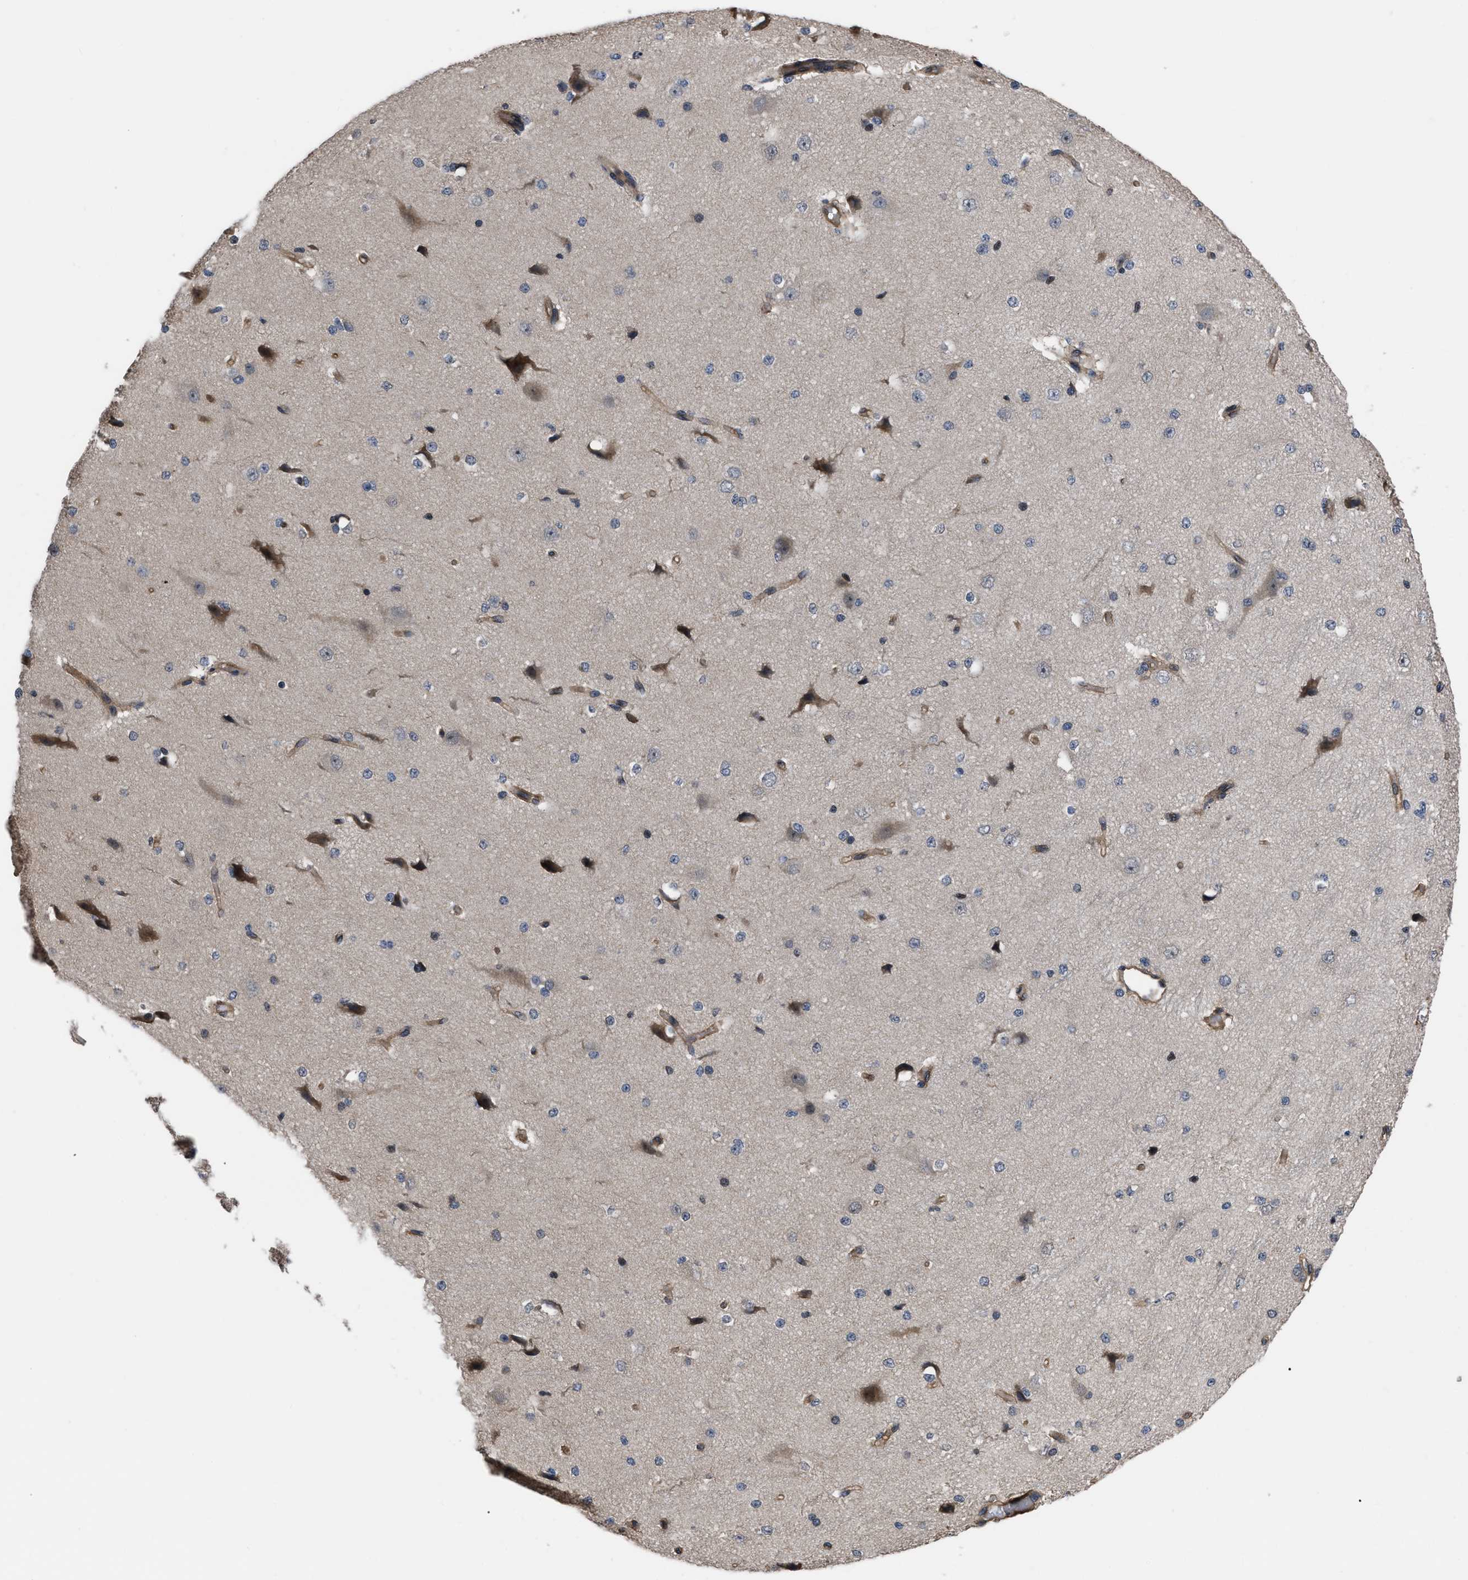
{"staining": {"intensity": "moderate", "quantity": "25%-75%", "location": "cytoplasmic/membranous"}, "tissue": "cerebral cortex", "cell_type": "Endothelial cells", "image_type": "normal", "snomed": [{"axis": "morphology", "description": "Normal tissue, NOS"}, {"axis": "morphology", "description": "Developmental malformation"}, {"axis": "topography", "description": "Cerebral cortex"}], "caption": "Unremarkable cerebral cortex displays moderate cytoplasmic/membranous staining in about 25%-75% of endothelial cells, visualized by immunohistochemistry. (DAB (3,3'-diaminobenzidine) = brown stain, brightfield microscopy at high magnification).", "gene": "DNAJC14", "patient": {"sex": "female", "age": 30}}